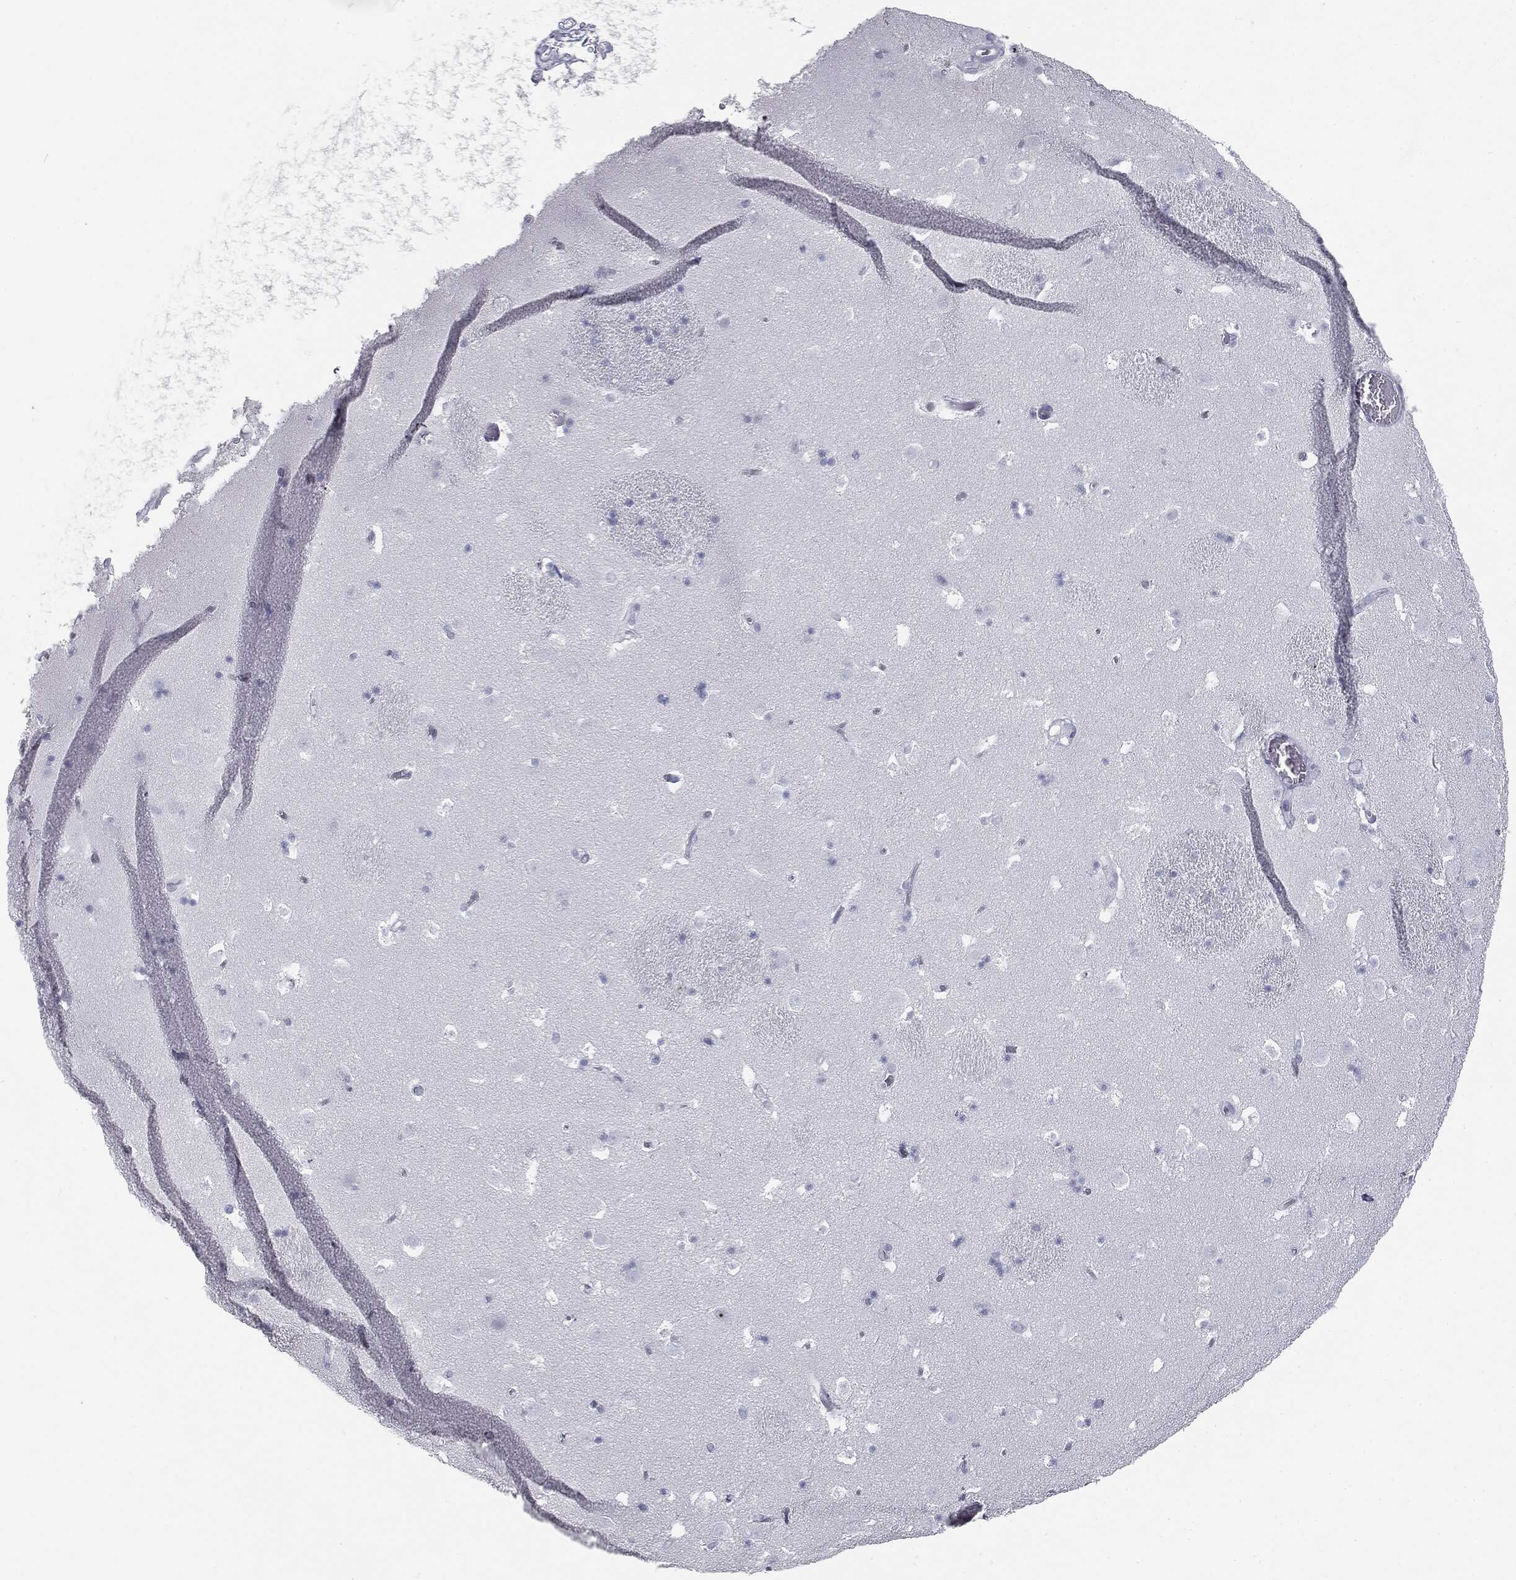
{"staining": {"intensity": "negative", "quantity": "none", "location": "none"}, "tissue": "caudate", "cell_type": "Glial cells", "image_type": "normal", "snomed": [{"axis": "morphology", "description": "Normal tissue, NOS"}, {"axis": "topography", "description": "Lateral ventricle wall"}], "caption": "Glial cells are negative for brown protein staining in benign caudate.", "gene": "TPO", "patient": {"sex": "female", "age": 42}}